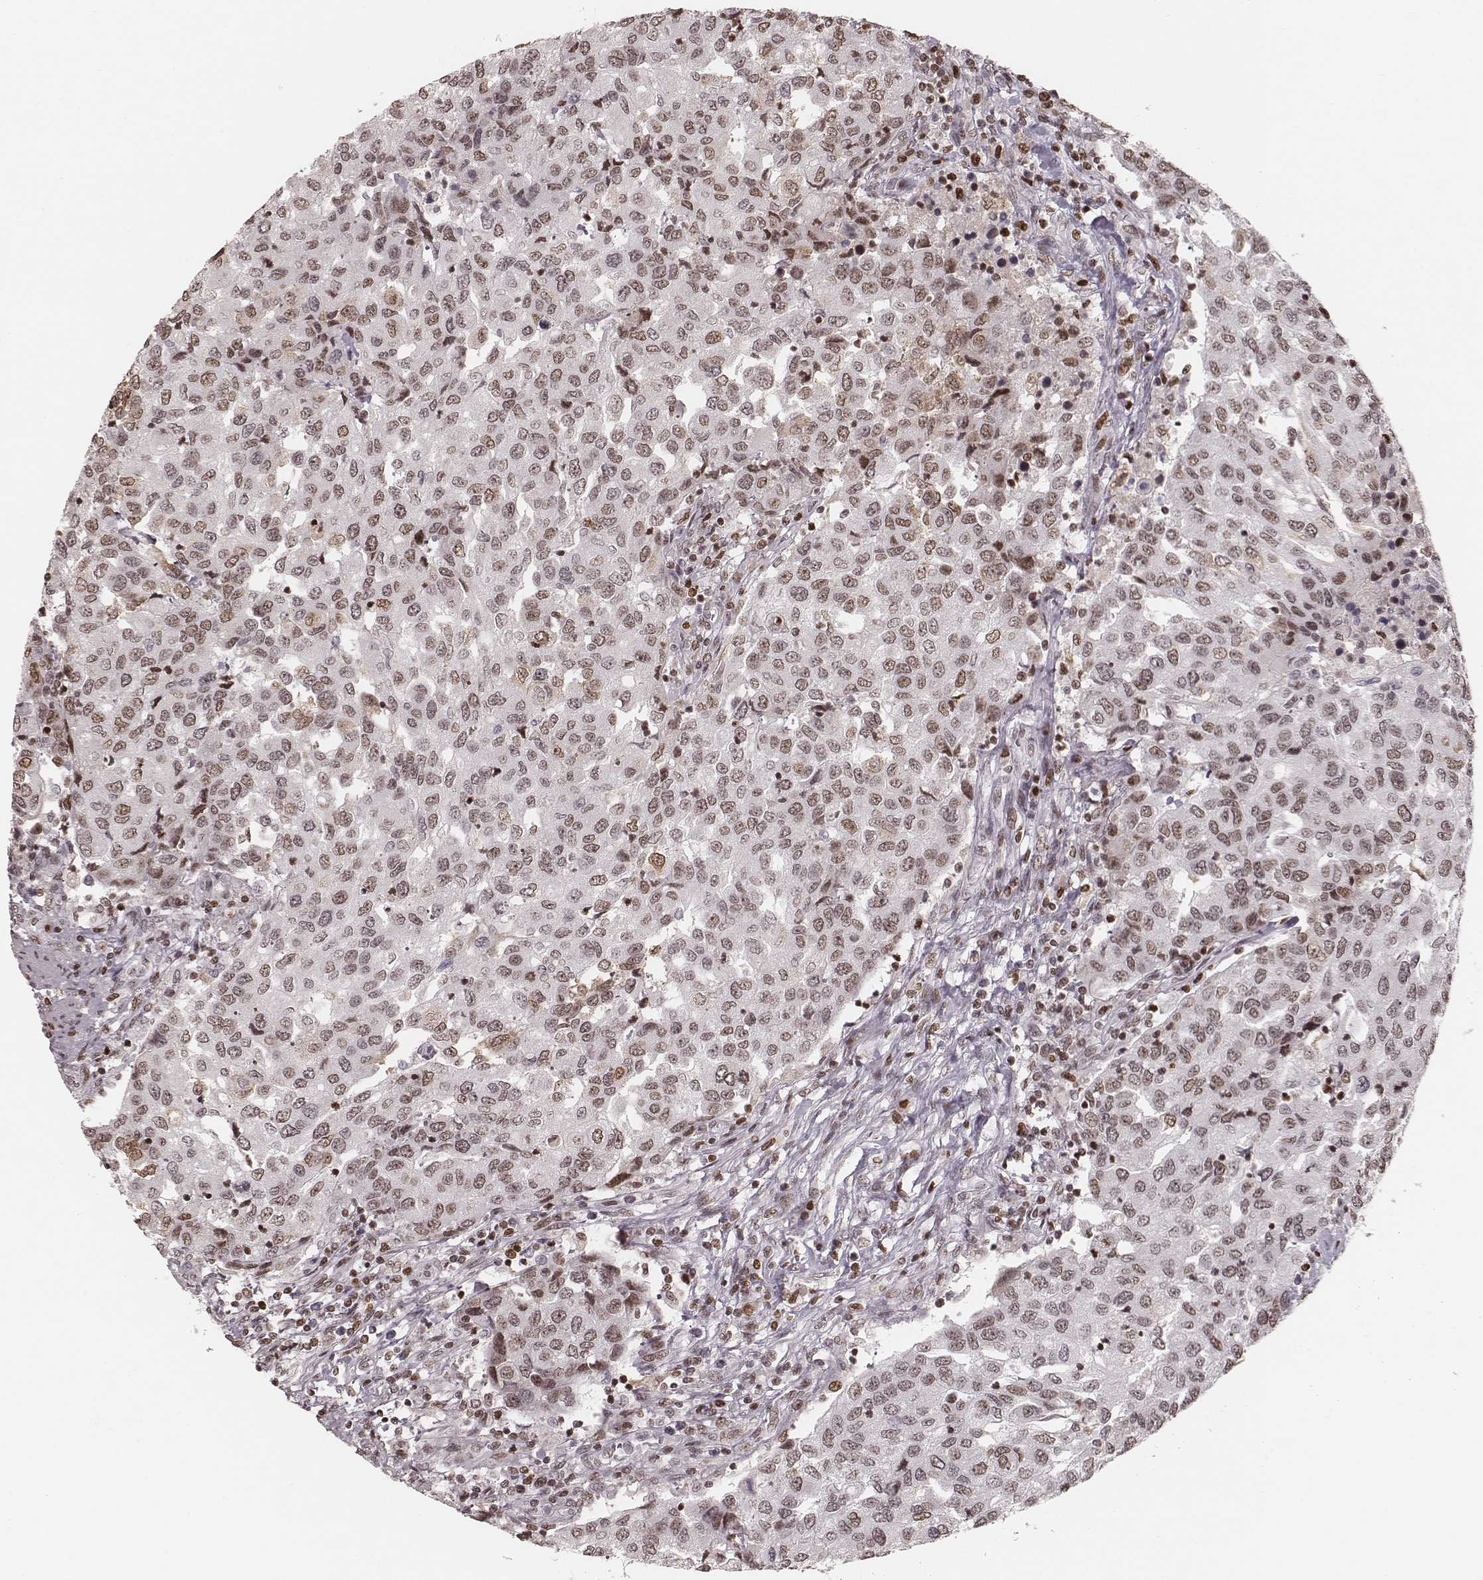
{"staining": {"intensity": "moderate", "quantity": "<25%", "location": "nuclear"}, "tissue": "urothelial cancer", "cell_type": "Tumor cells", "image_type": "cancer", "snomed": [{"axis": "morphology", "description": "Urothelial carcinoma, High grade"}, {"axis": "topography", "description": "Urinary bladder"}], "caption": "High-grade urothelial carcinoma stained with a protein marker displays moderate staining in tumor cells.", "gene": "PARP1", "patient": {"sex": "female", "age": 78}}